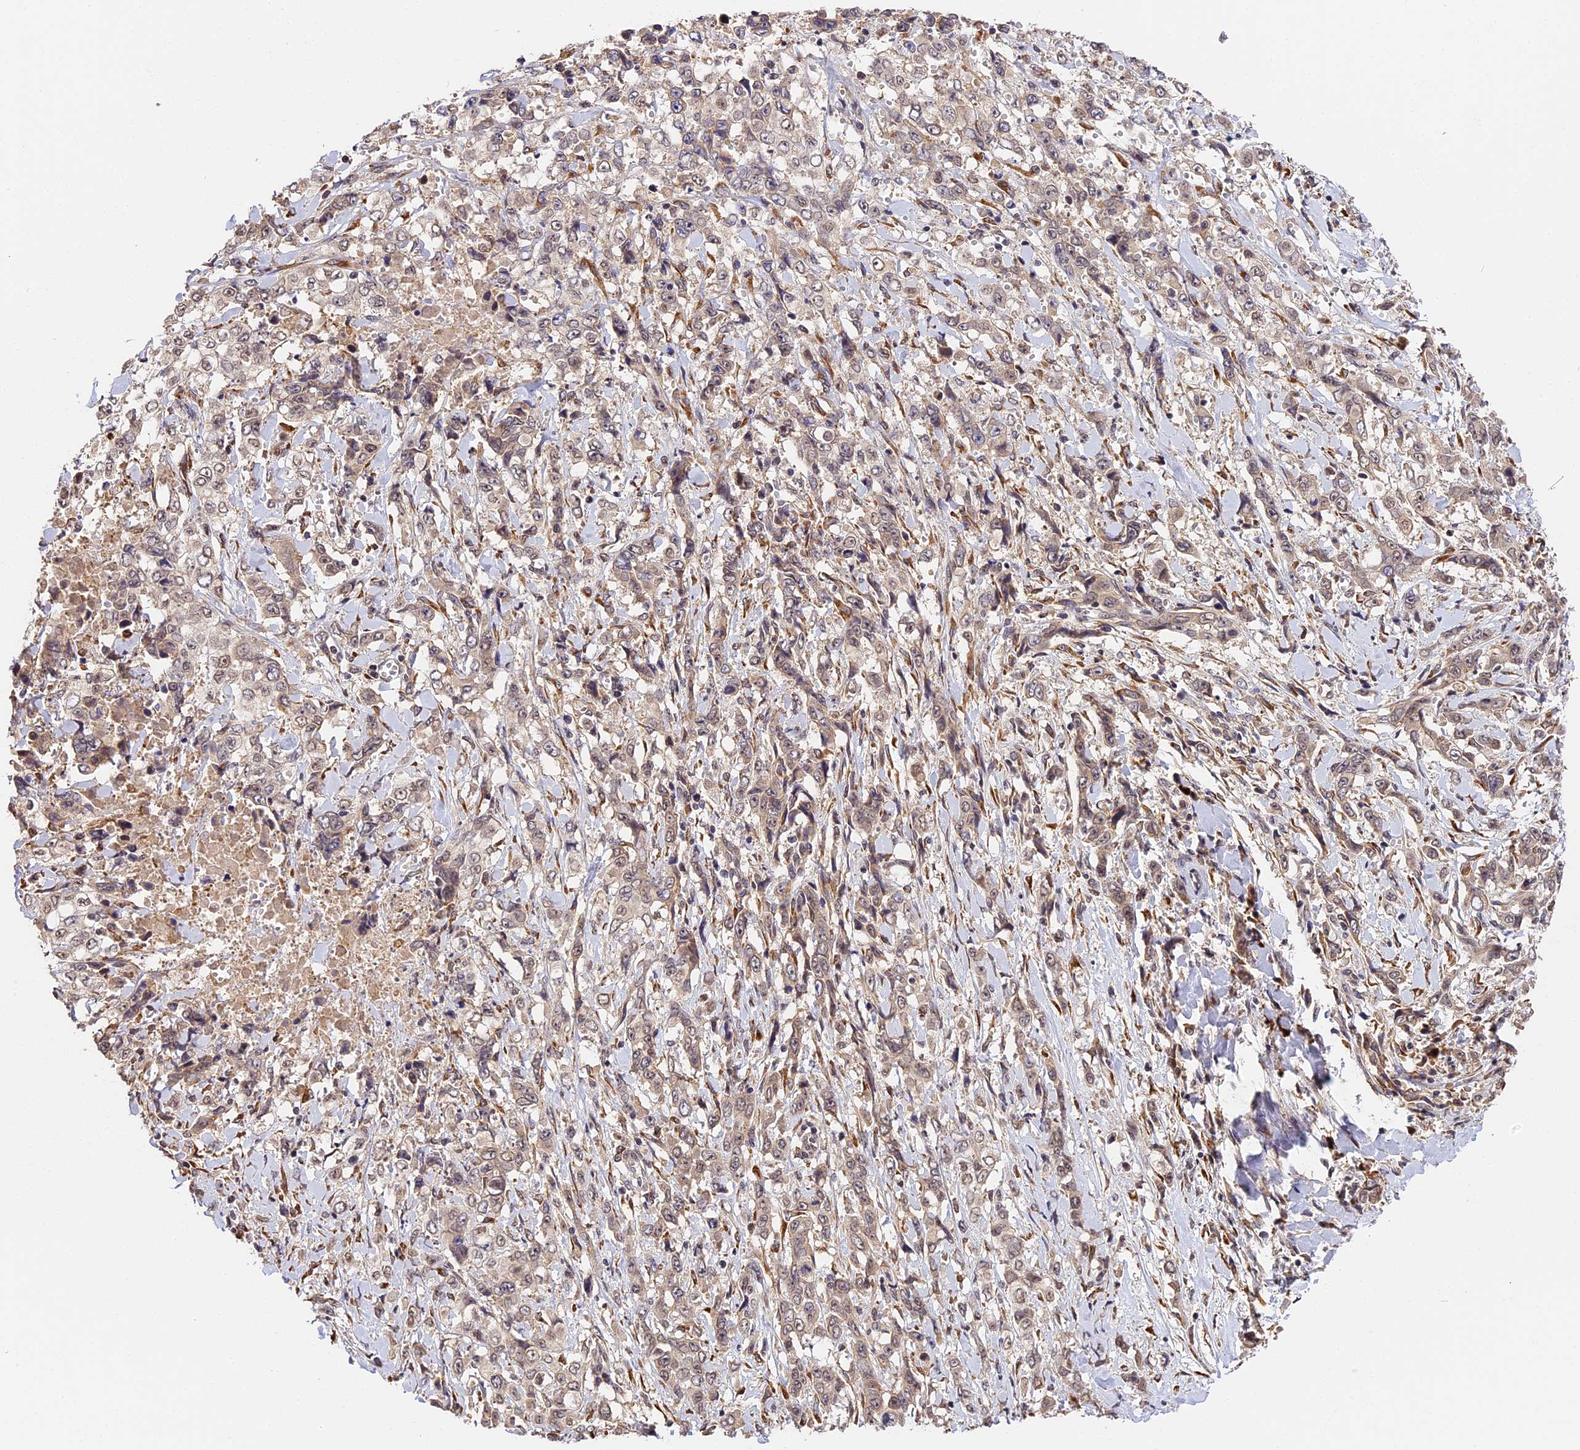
{"staining": {"intensity": "weak", "quantity": "25%-75%", "location": "cytoplasmic/membranous"}, "tissue": "stomach cancer", "cell_type": "Tumor cells", "image_type": "cancer", "snomed": [{"axis": "morphology", "description": "Adenocarcinoma, NOS"}, {"axis": "topography", "description": "Stomach, upper"}], "caption": "This is an image of IHC staining of stomach cancer (adenocarcinoma), which shows weak expression in the cytoplasmic/membranous of tumor cells.", "gene": "IMPACT", "patient": {"sex": "male", "age": 62}}